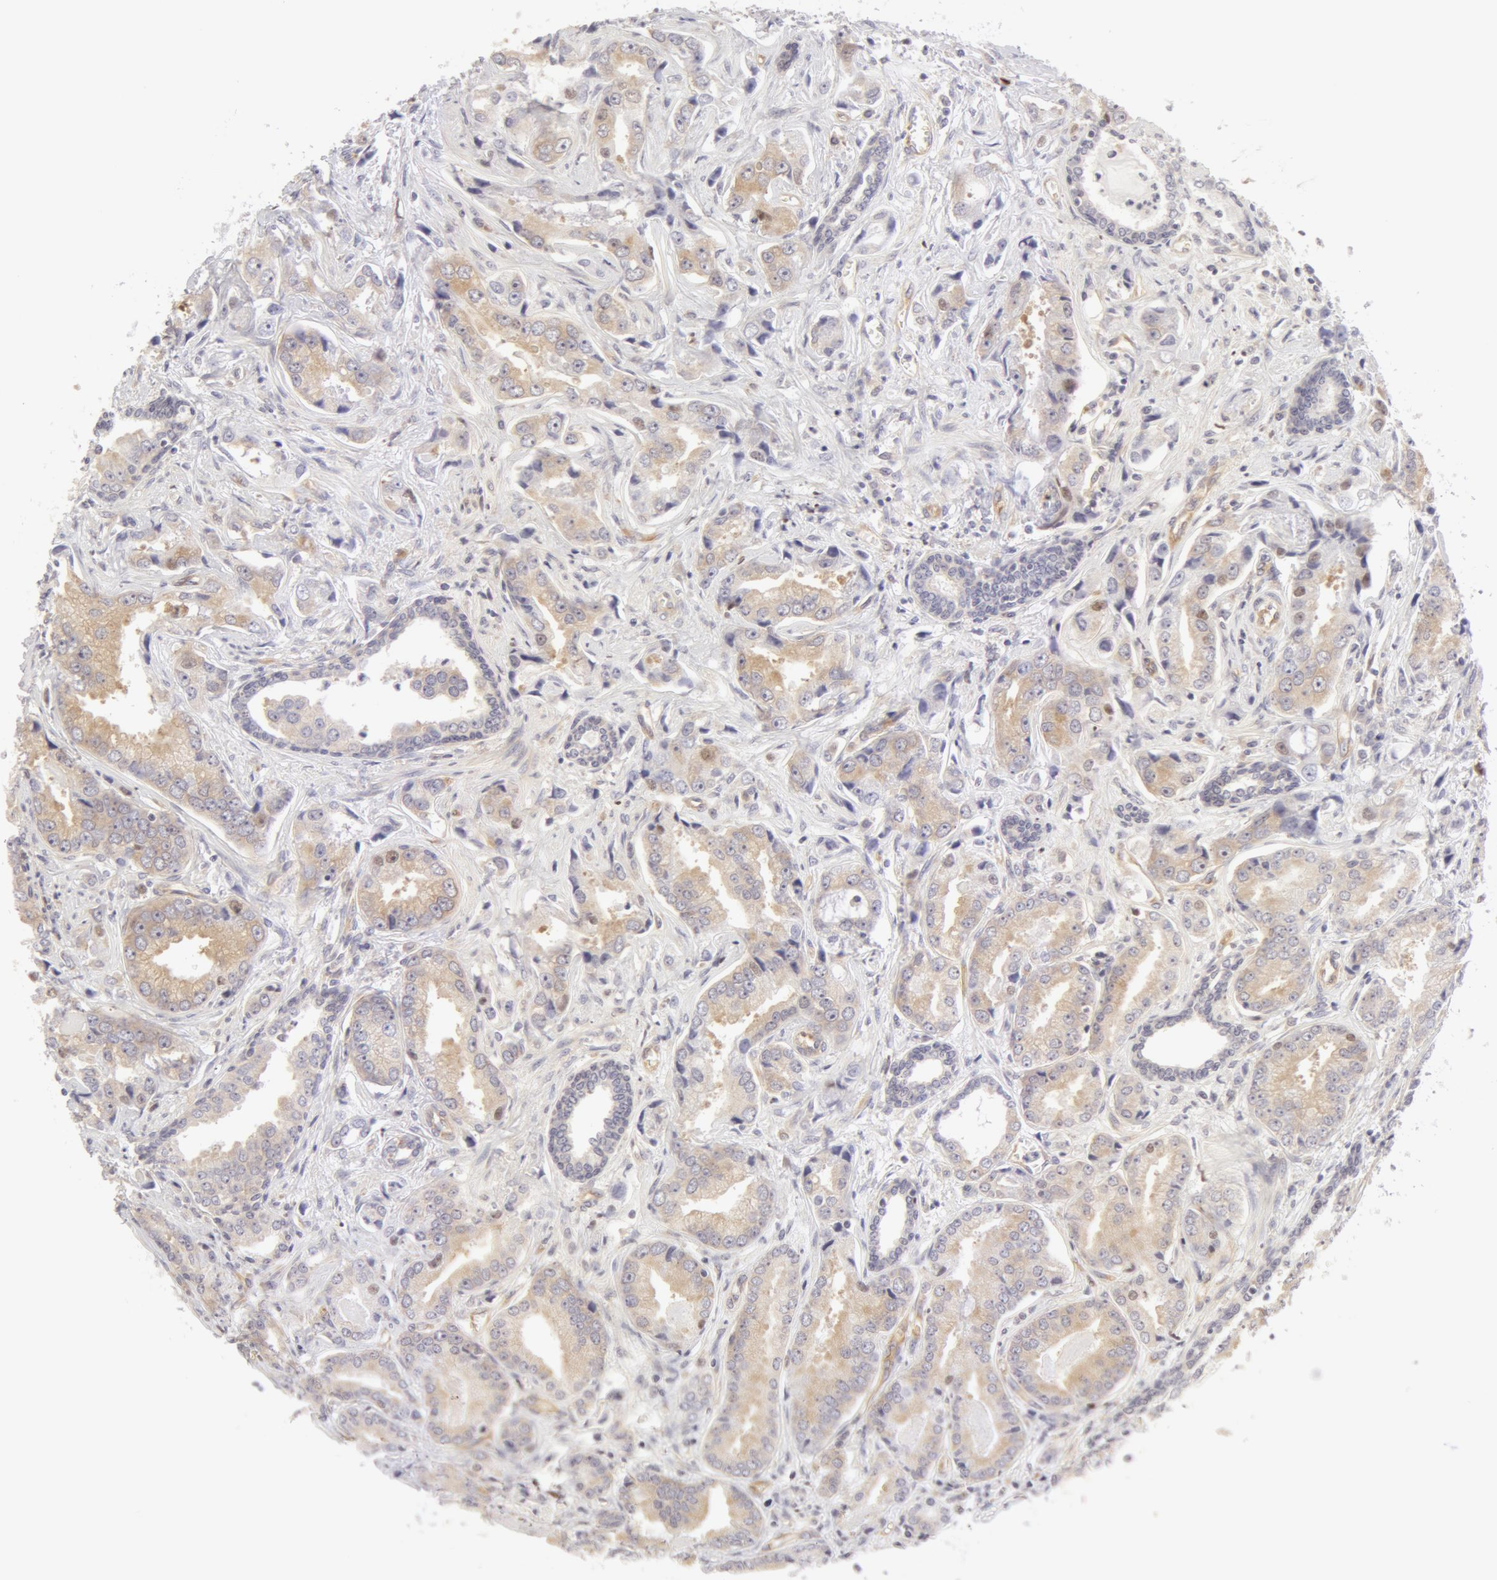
{"staining": {"intensity": "negative", "quantity": "none", "location": "none"}, "tissue": "prostate cancer", "cell_type": "Tumor cells", "image_type": "cancer", "snomed": [{"axis": "morphology", "description": "Adenocarcinoma, Low grade"}, {"axis": "topography", "description": "Prostate"}], "caption": "Image shows no protein positivity in tumor cells of prostate adenocarcinoma (low-grade) tissue.", "gene": "DDX3Y", "patient": {"sex": "male", "age": 65}}